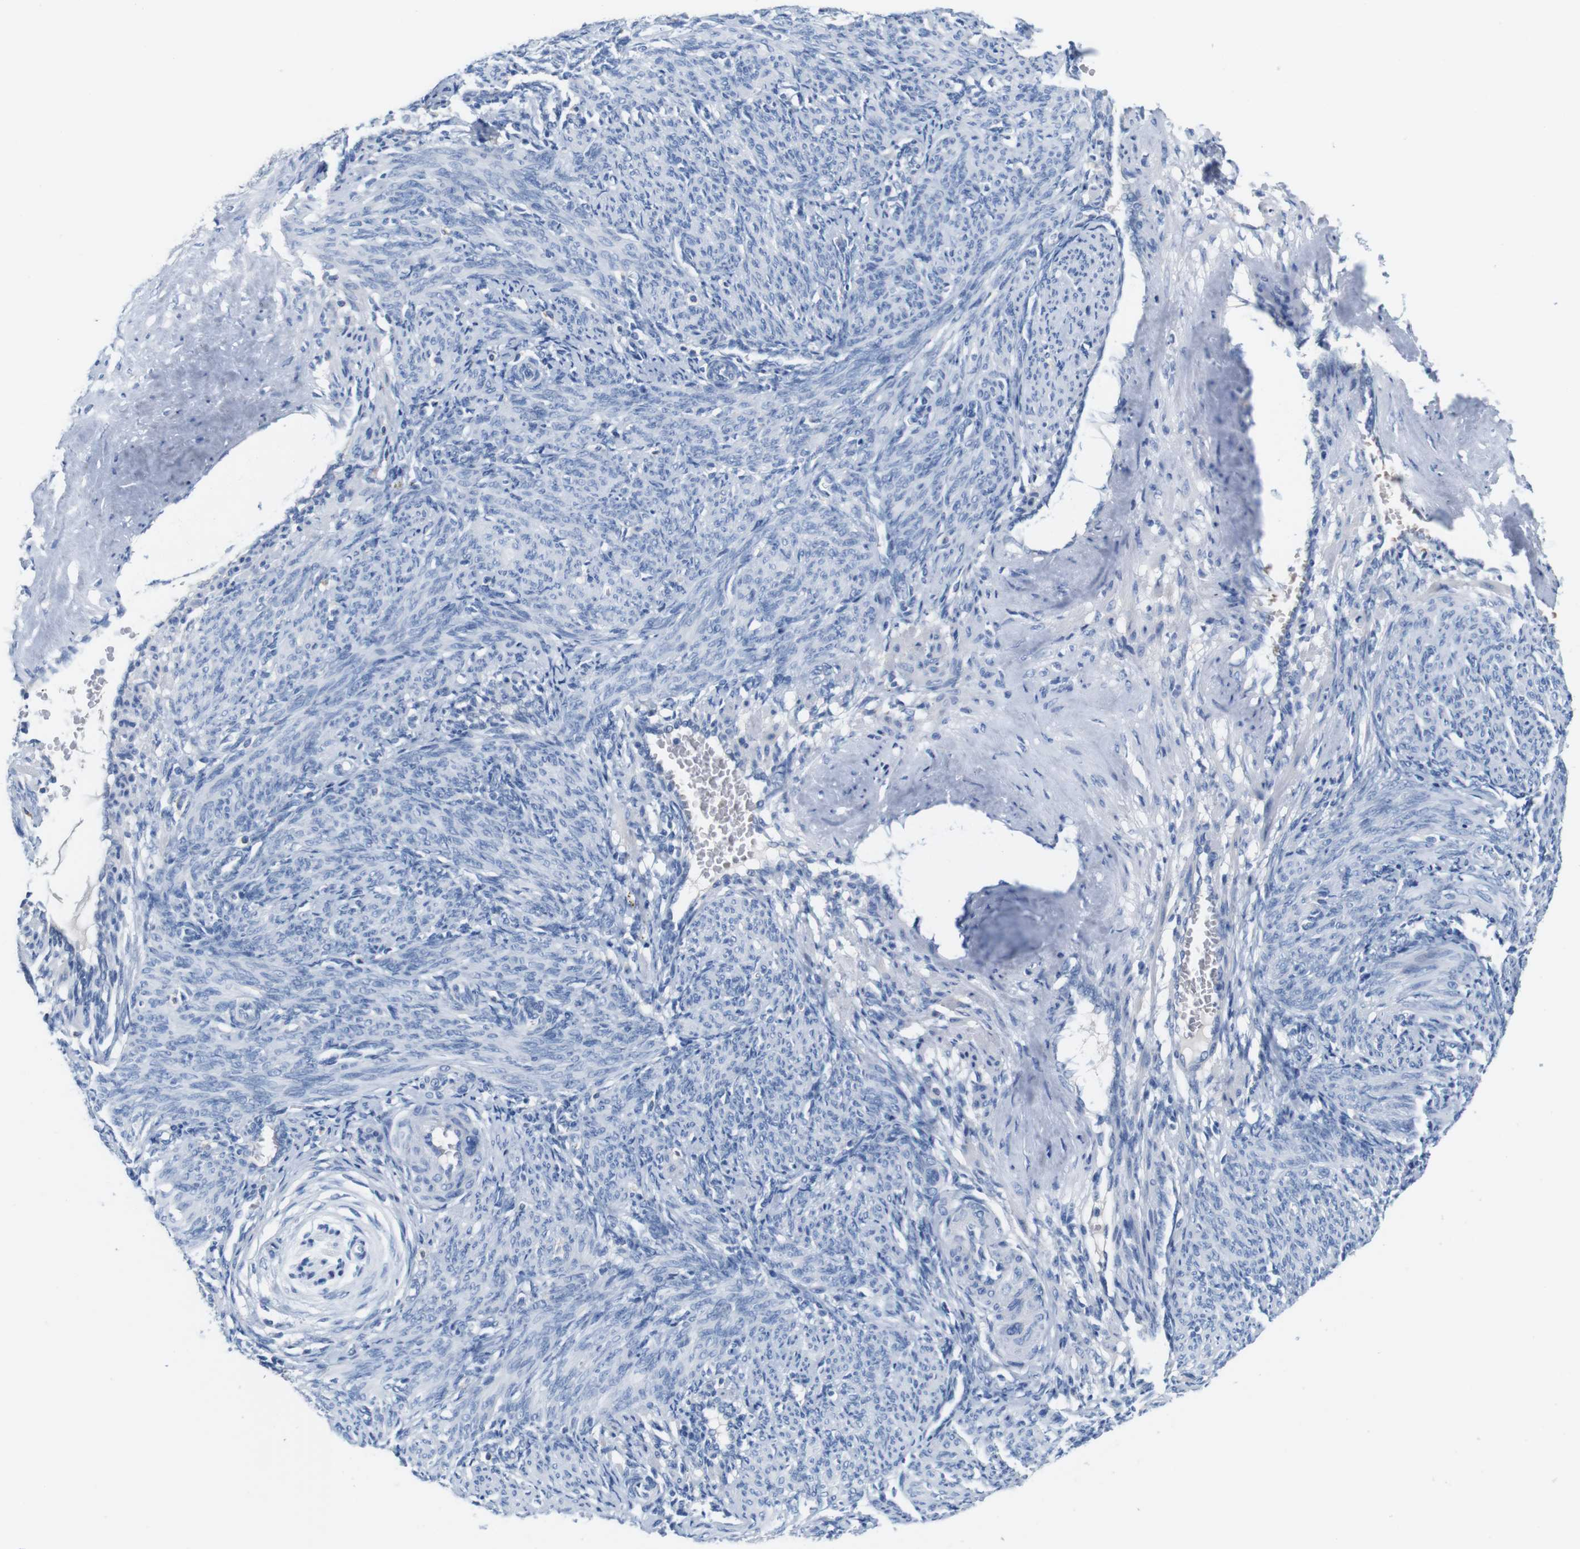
{"staining": {"intensity": "negative", "quantity": "none", "location": "none"}, "tissue": "smooth muscle", "cell_type": "Smooth muscle cells", "image_type": "normal", "snomed": [{"axis": "morphology", "description": "Normal tissue, NOS"}, {"axis": "topography", "description": "Endometrium"}], "caption": "IHC micrograph of benign human smooth muscle stained for a protein (brown), which shows no staining in smooth muscle cells.", "gene": "IGSF8", "patient": {"sex": "female", "age": 33}}